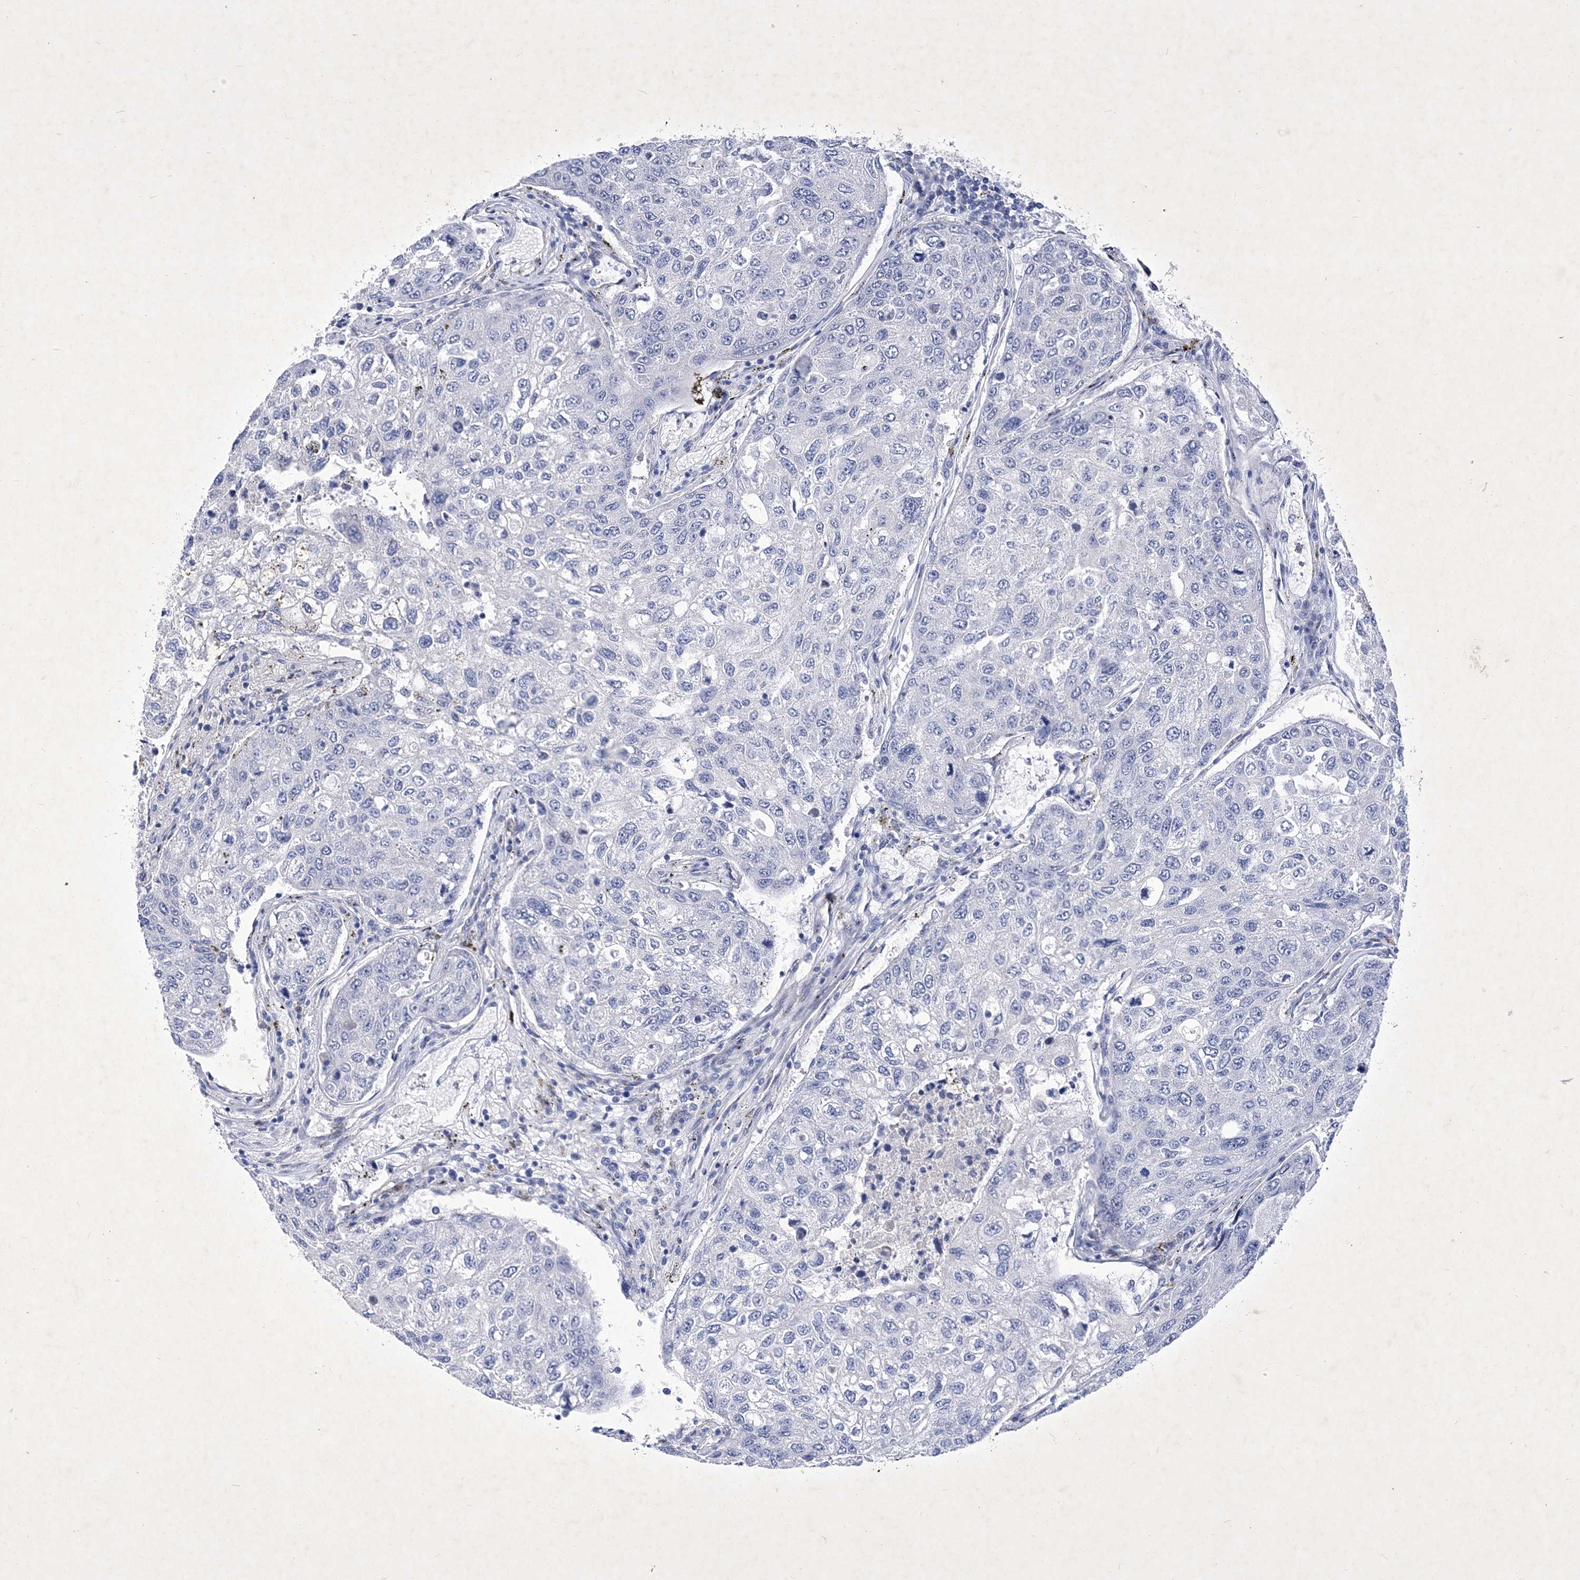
{"staining": {"intensity": "negative", "quantity": "none", "location": "none"}, "tissue": "urothelial cancer", "cell_type": "Tumor cells", "image_type": "cancer", "snomed": [{"axis": "morphology", "description": "Urothelial carcinoma, High grade"}, {"axis": "topography", "description": "Lymph node"}, {"axis": "topography", "description": "Urinary bladder"}], "caption": "There is no significant expression in tumor cells of urothelial carcinoma (high-grade).", "gene": "GPN1", "patient": {"sex": "male", "age": 51}}